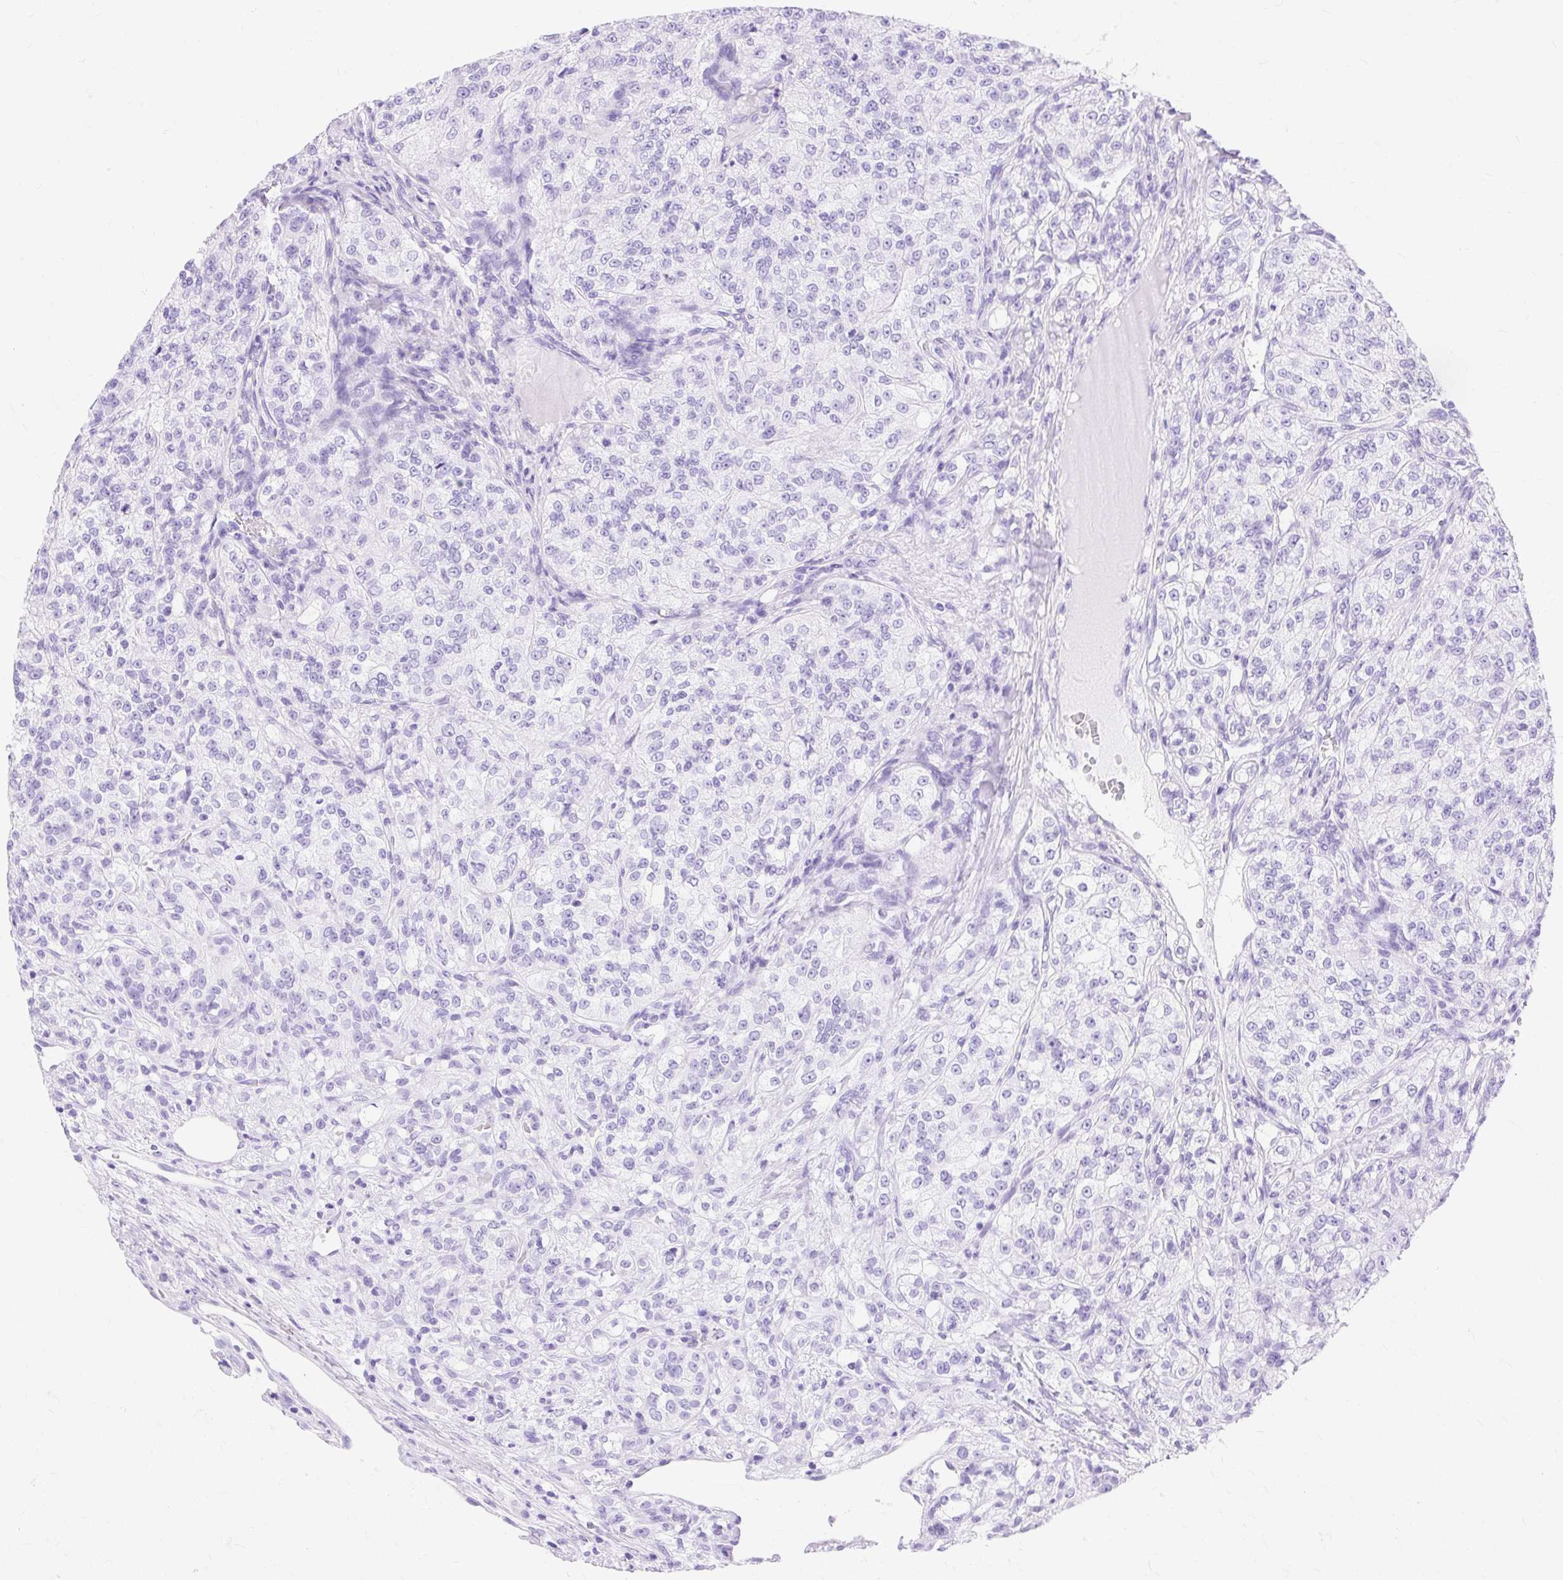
{"staining": {"intensity": "negative", "quantity": "none", "location": "none"}, "tissue": "renal cancer", "cell_type": "Tumor cells", "image_type": "cancer", "snomed": [{"axis": "morphology", "description": "Adenocarcinoma, NOS"}, {"axis": "topography", "description": "Kidney"}], "caption": "An IHC image of adenocarcinoma (renal) is shown. There is no staining in tumor cells of adenocarcinoma (renal). (Stains: DAB immunohistochemistry with hematoxylin counter stain, Microscopy: brightfield microscopy at high magnification).", "gene": "MBP", "patient": {"sex": "female", "age": 63}}